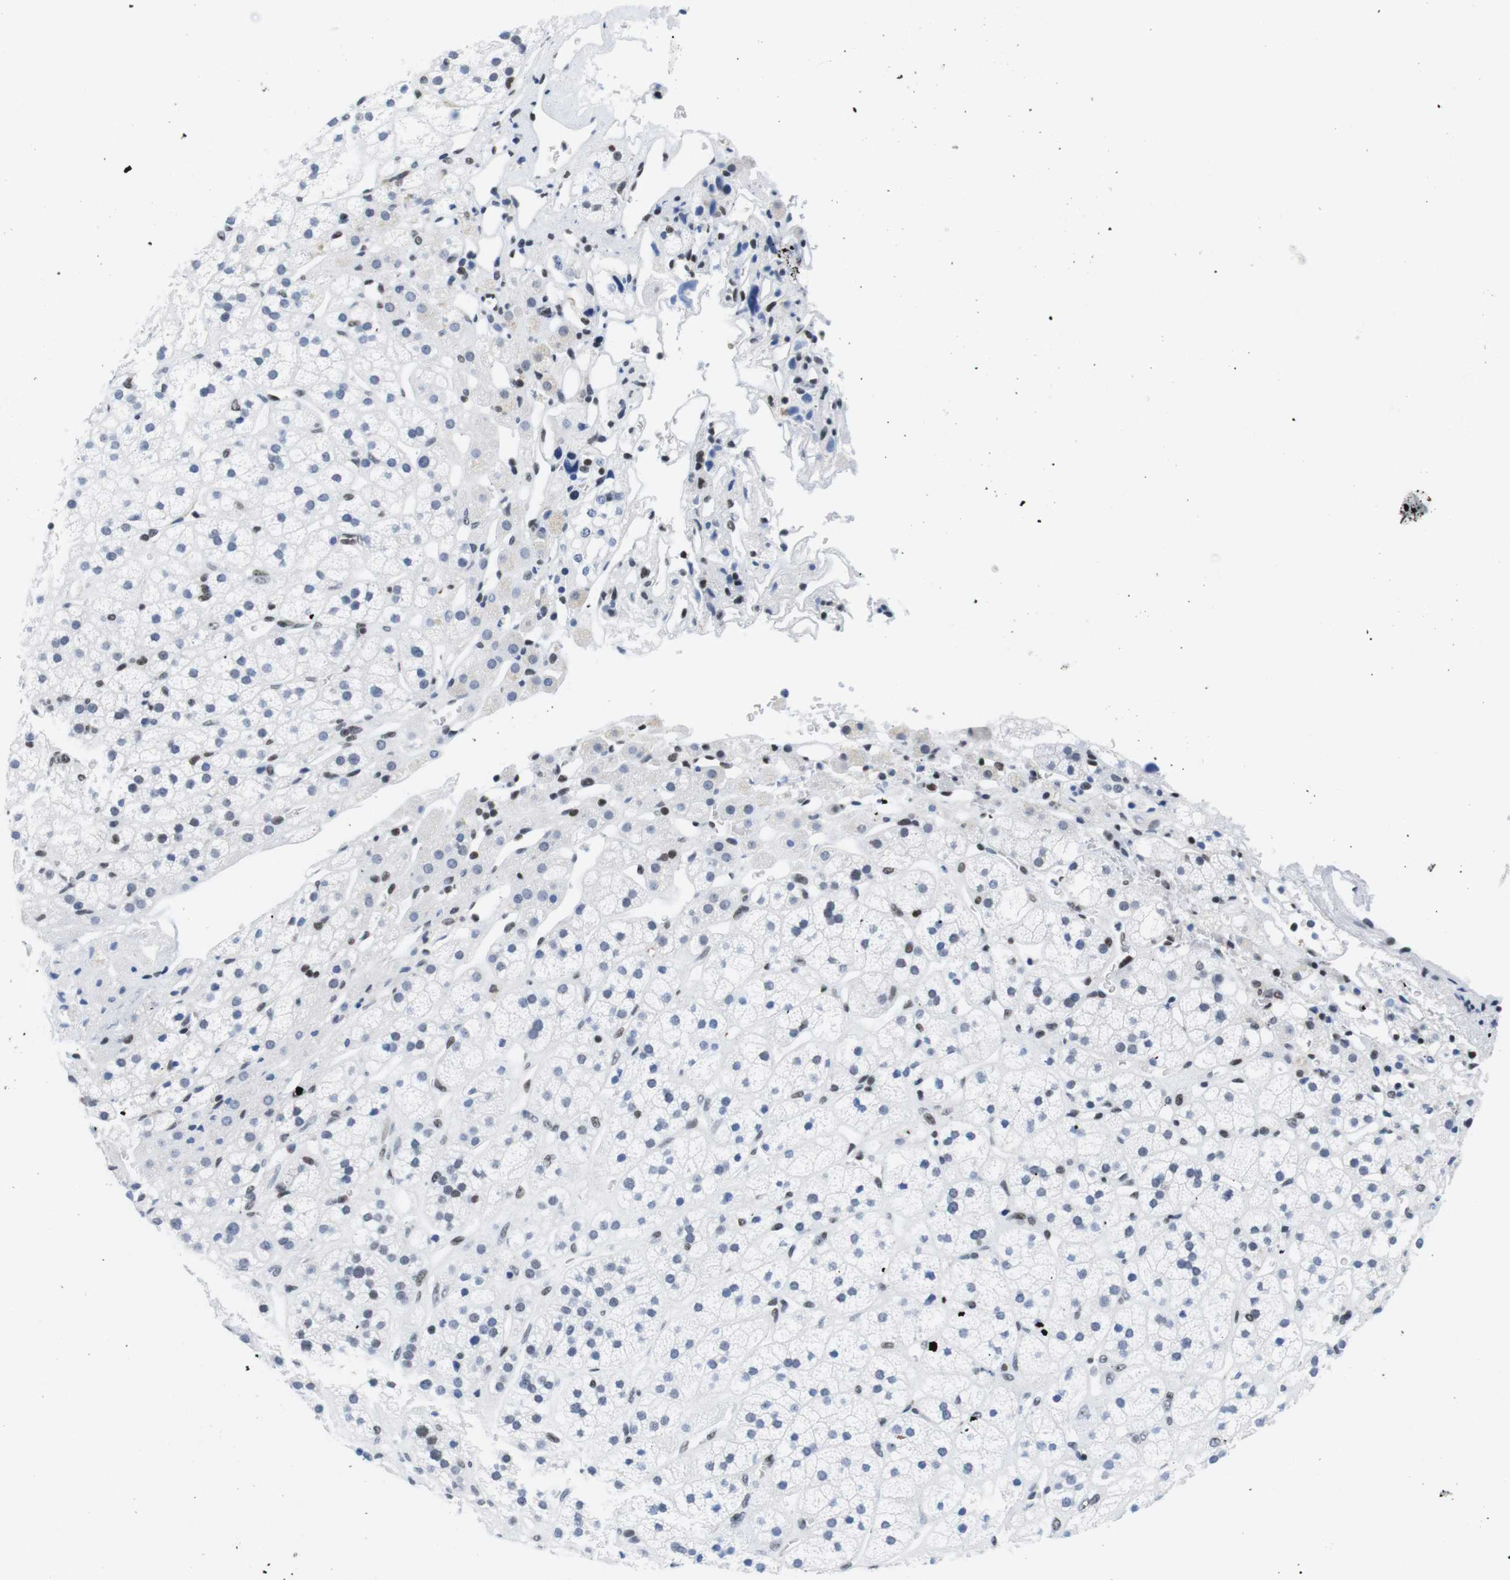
{"staining": {"intensity": "negative", "quantity": "none", "location": "none"}, "tissue": "adrenal gland", "cell_type": "Glandular cells", "image_type": "normal", "snomed": [{"axis": "morphology", "description": "Normal tissue, NOS"}, {"axis": "topography", "description": "Adrenal gland"}], "caption": "Glandular cells show no significant positivity in benign adrenal gland. (DAB immunohistochemistry with hematoxylin counter stain).", "gene": "IFI16", "patient": {"sex": "male", "age": 56}}